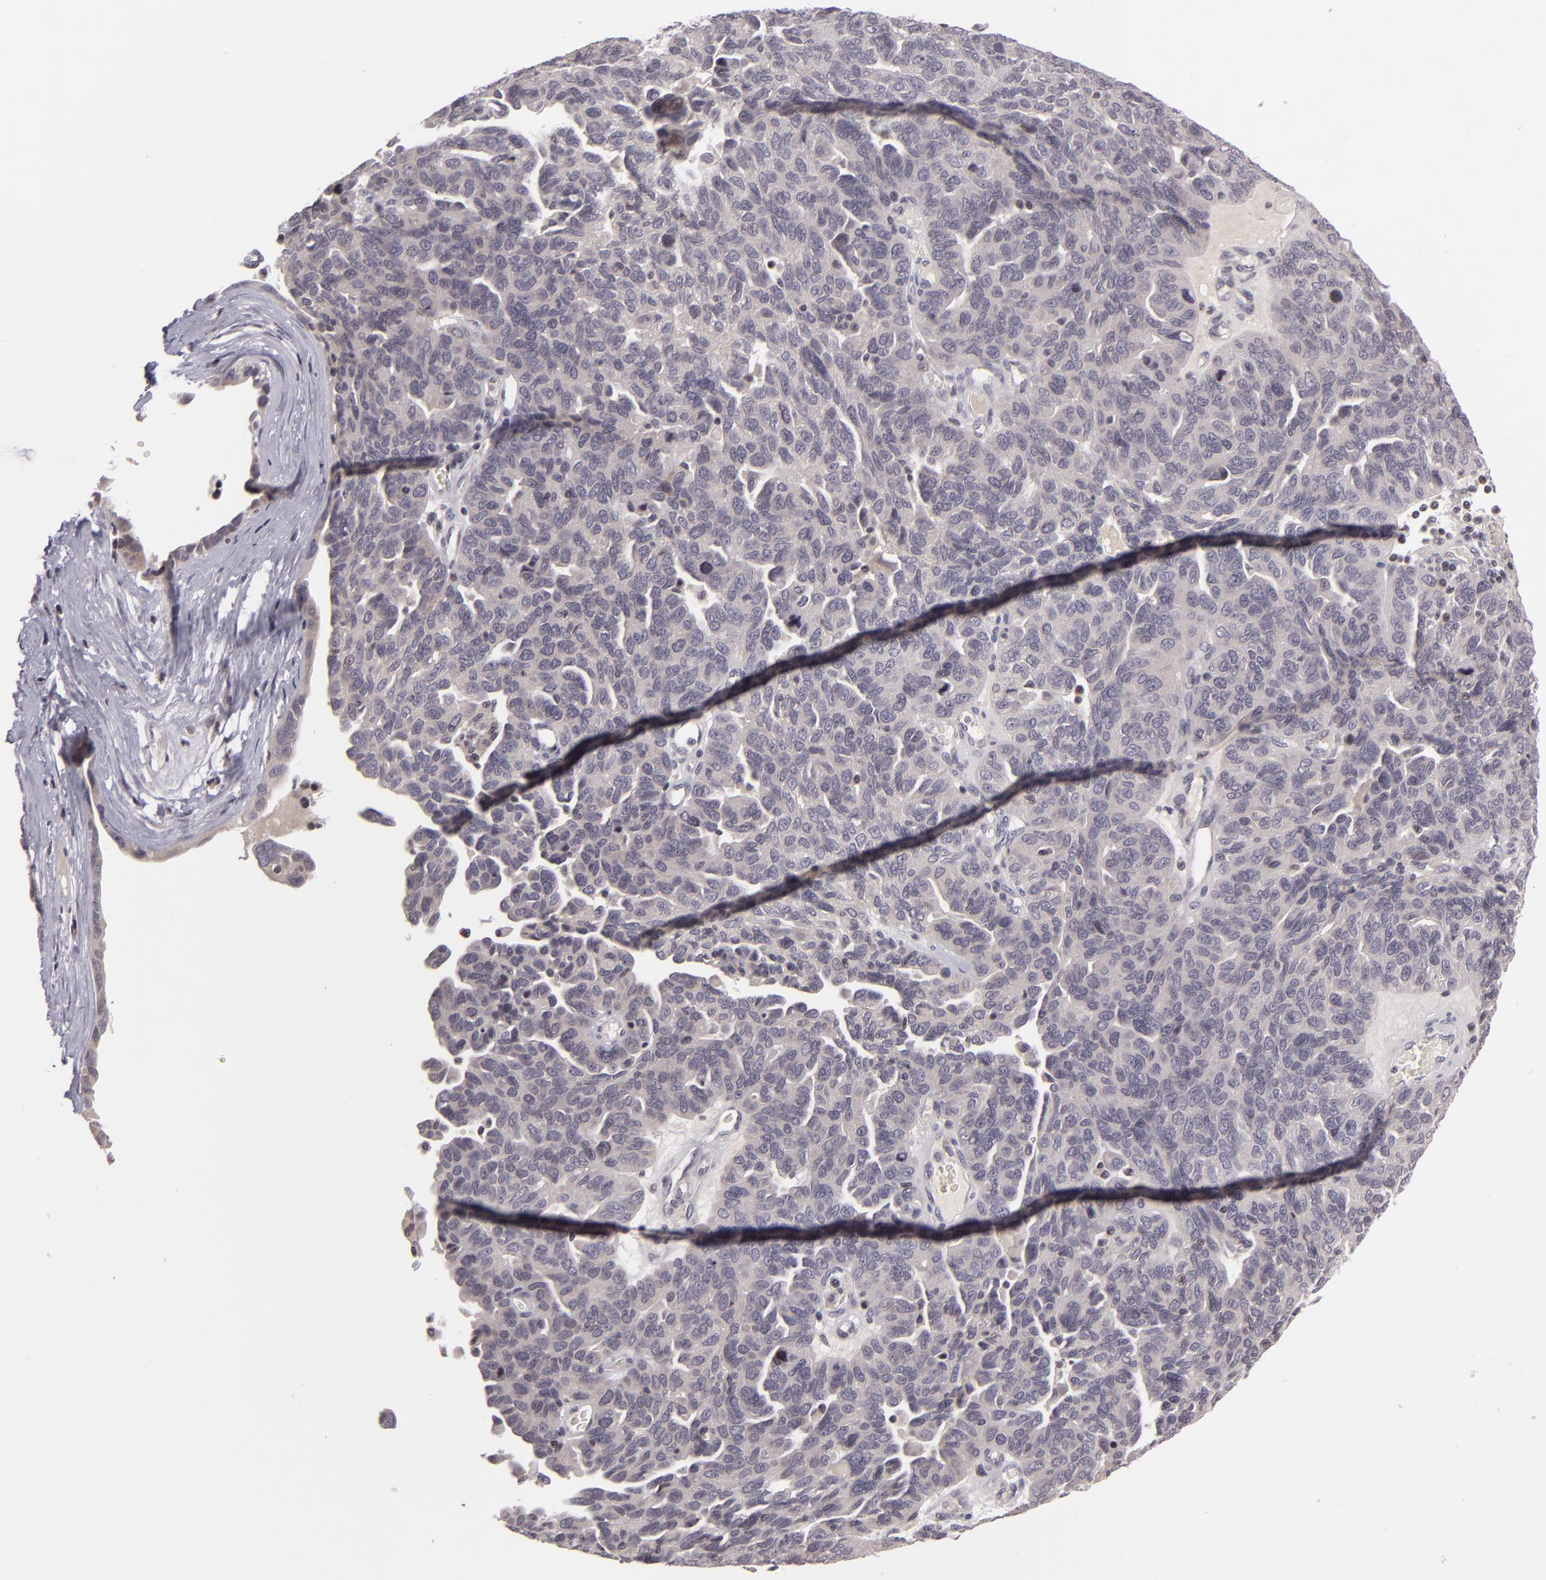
{"staining": {"intensity": "negative", "quantity": "none", "location": "none"}, "tissue": "ovarian cancer", "cell_type": "Tumor cells", "image_type": "cancer", "snomed": [{"axis": "morphology", "description": "Cystadenocarcinoma, serous, NOS"}, {"axis": "topography", "description": "Ovary"}], "caption": "Tumor cells show no significant positivity in serous cystadenocarcinoma (ovarian). Brightfield microscopy of IHC stained with DAB (3,3'-diaminobenzidine) (brown) and hematoxylin (blue), captured at high magnification.", "gene": "AKAP6", "patient": {"sex": "female", "age": 64}}